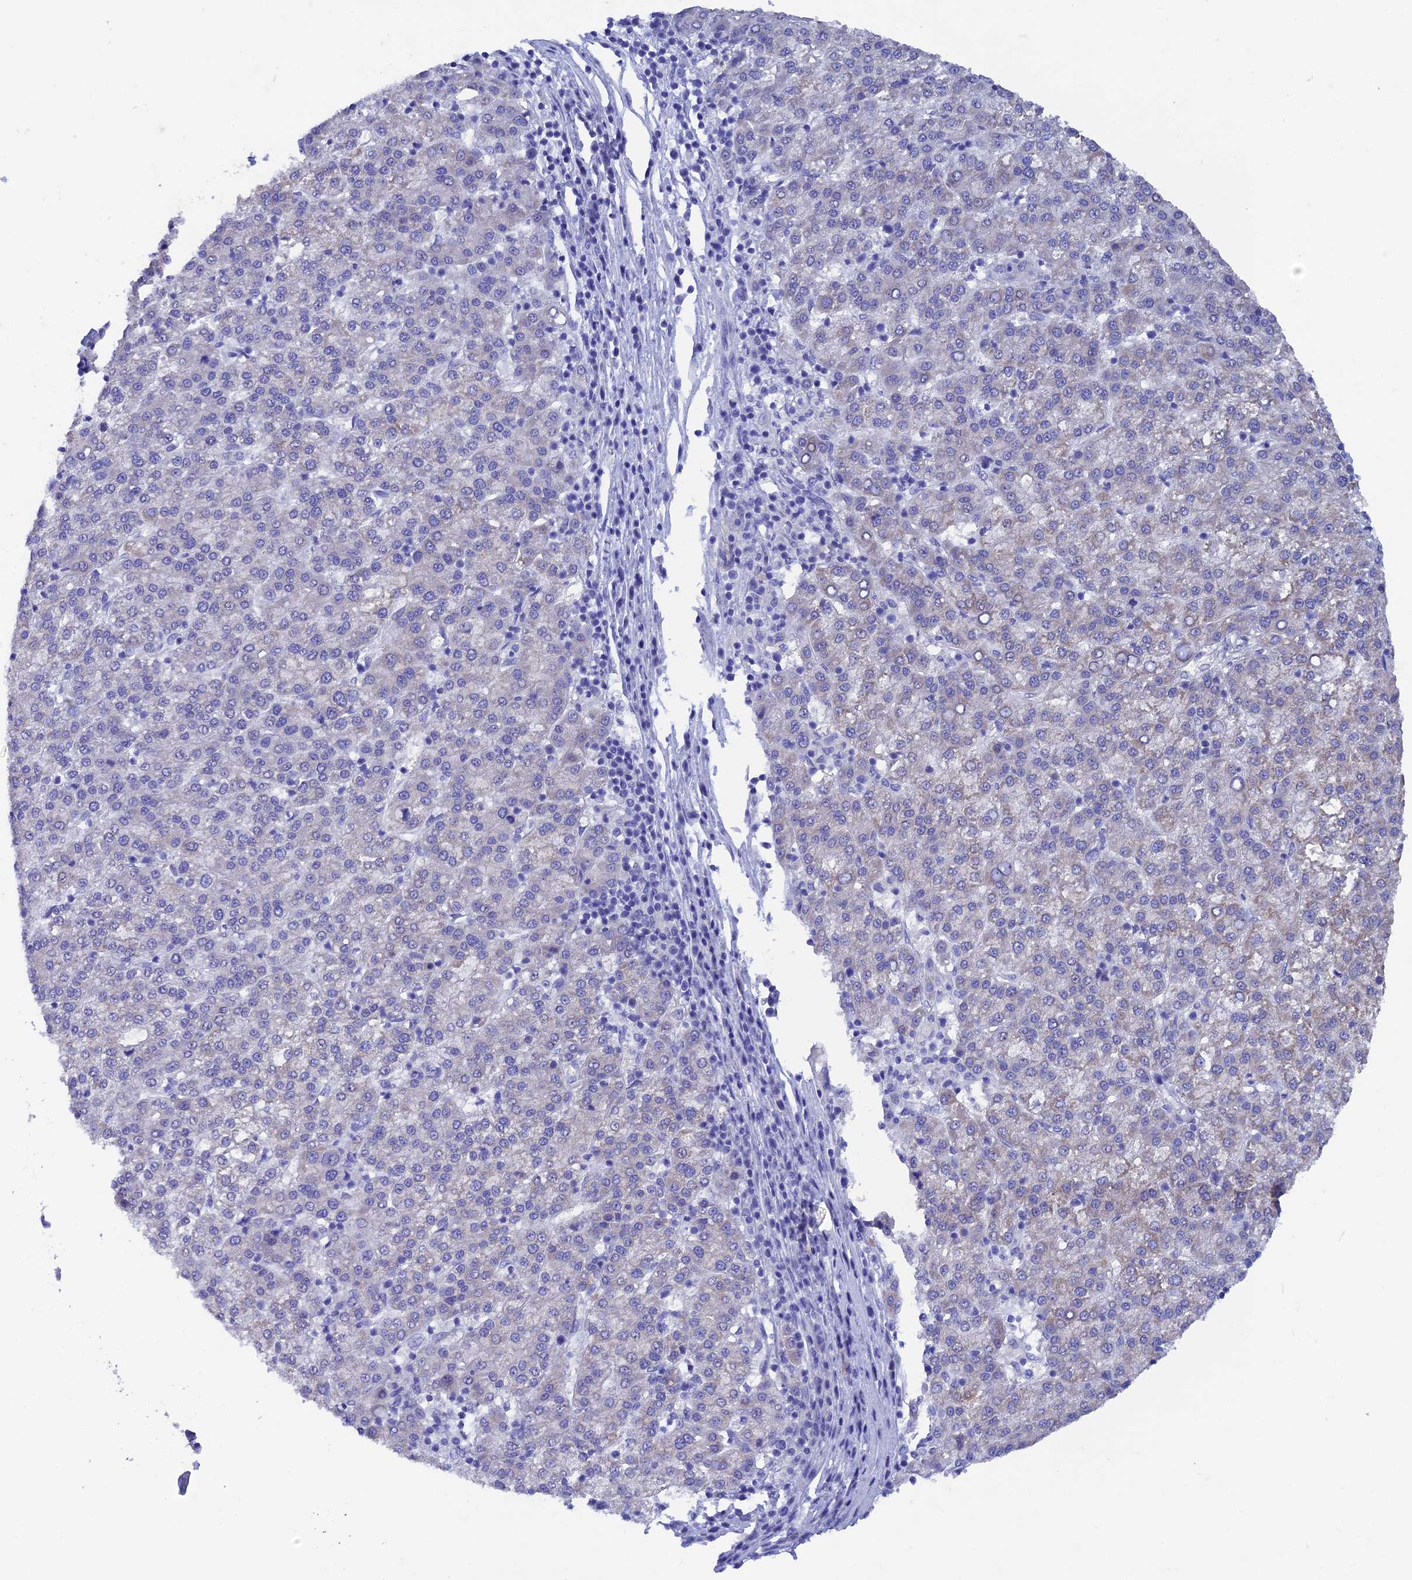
{"staining": {"intensity": "negative", "quantity": "none", "location": "none"}, "tissue": "liver cancer", "cell_type": "Tumor cells", "image_type": "cancer", "snomed": [{"axis": "morphology", "description": "Carcinoma, Hepatocellular, NOS"}, {"axis": "topography", "description": "Liver"}], "caption": "An IHC image of liver hepatocellular carcinoma is shown. There is no staining in tumor cells of liver hepatocellular carcinoma. The staining is performed using DAB (3,3'-diaminobenzidine) brown chromogen with nuclei counter-stained in using hematoxylin.", "gene": "AK4", "patient": {"sex": "female", "age": 58}}